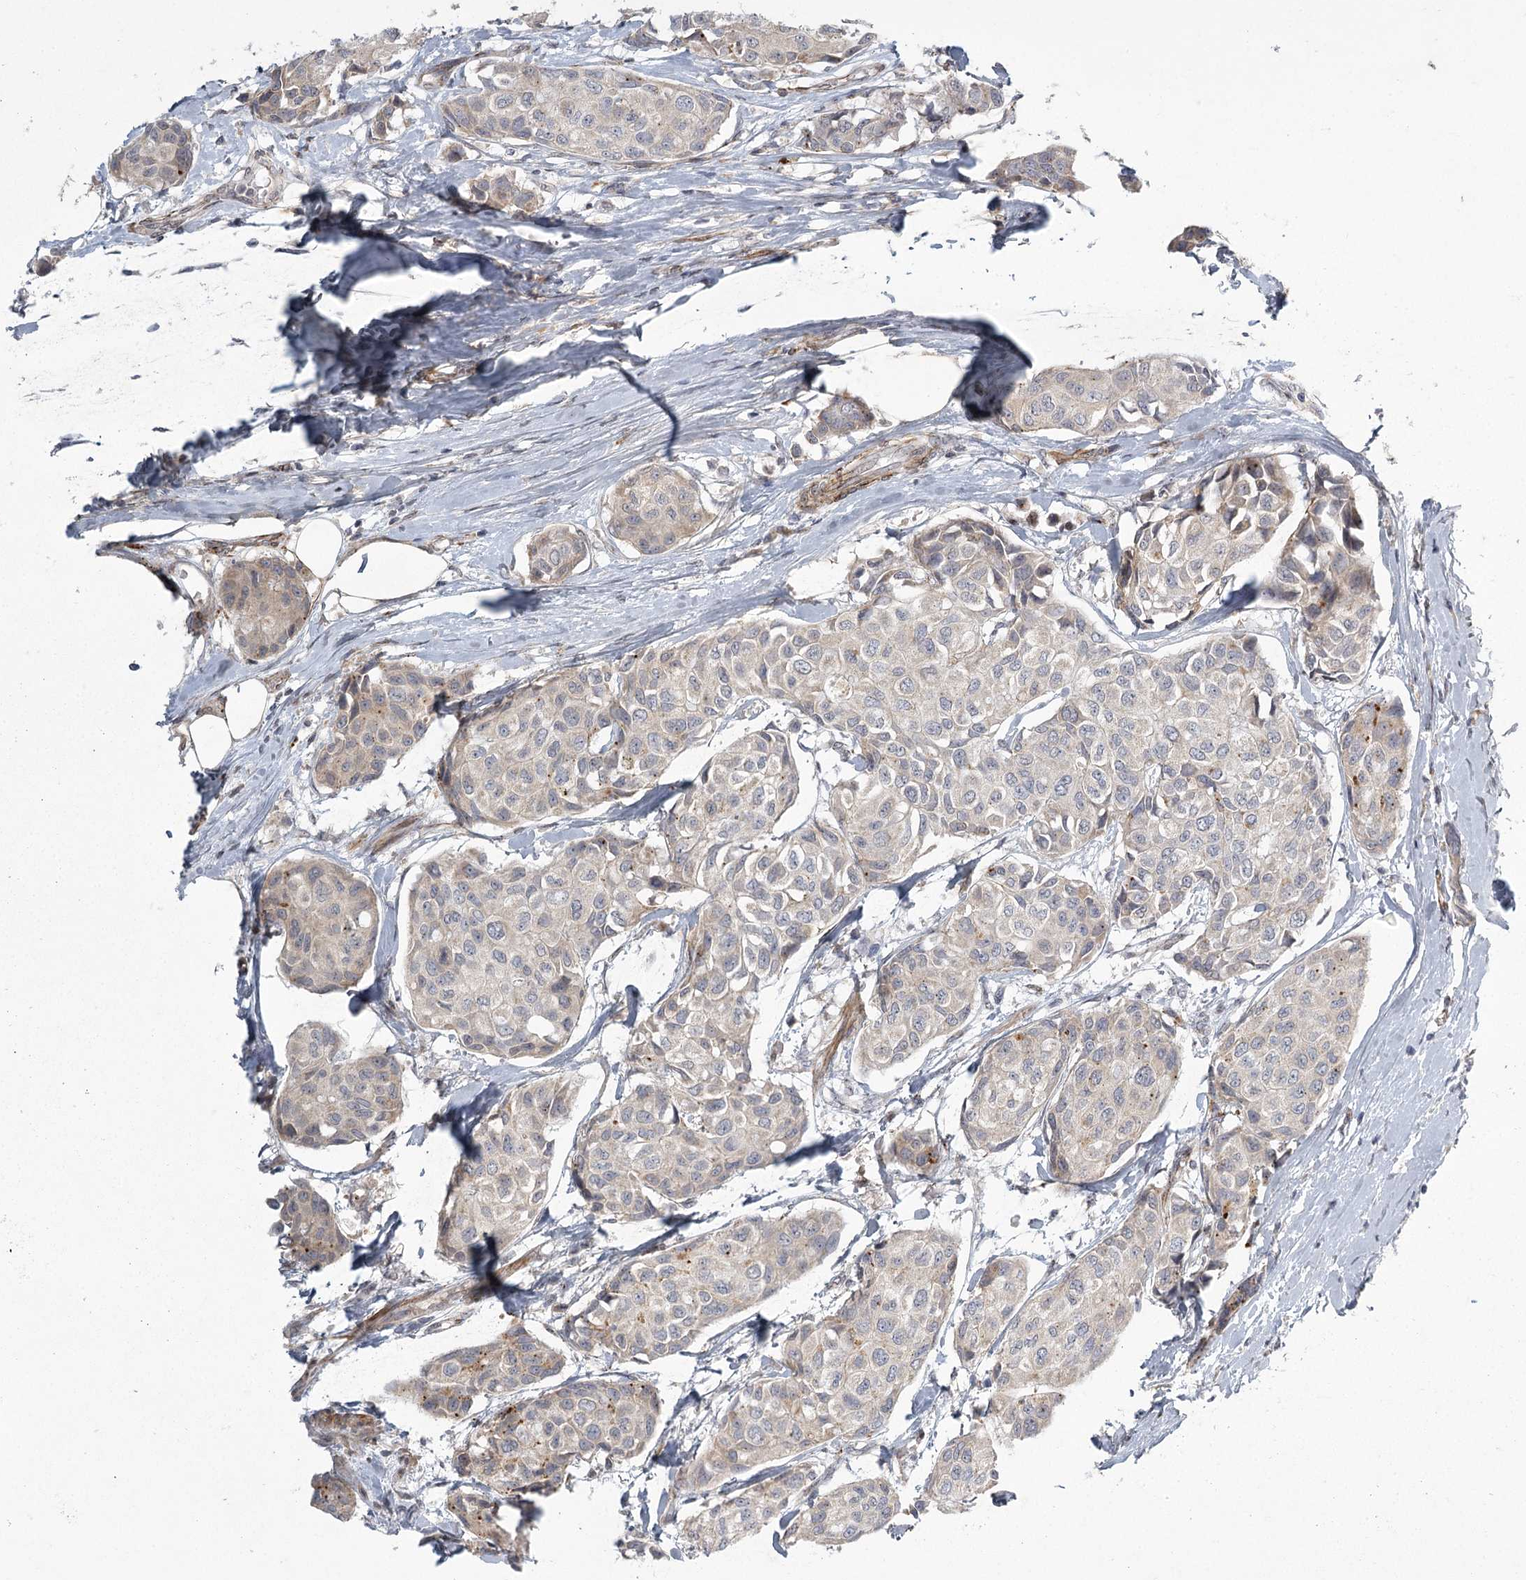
{"staining": {"intensity": "weak", "quantity": "25%-75%", "location": "cytoplasmic/membranous"}, "tissue": "breast cancer", "cell_type": "Tumor cells", "image_type": "cancer", "snomed": [{"axis": "morphology", "description": "Duct carcinoma"}, {"axis": "topography", "description": "Breast"}], "caption": "Protein expression analysis of breast infiltrating ductal carcinoma demonstrates weak cytoplasmic/membranous expression in about 25%-75% of tumor cells. Ihc stains the protein in brown and the nuclei are stained blue.", "gene": "MEPE", "patient": {"sex": "female", "age": 80}}